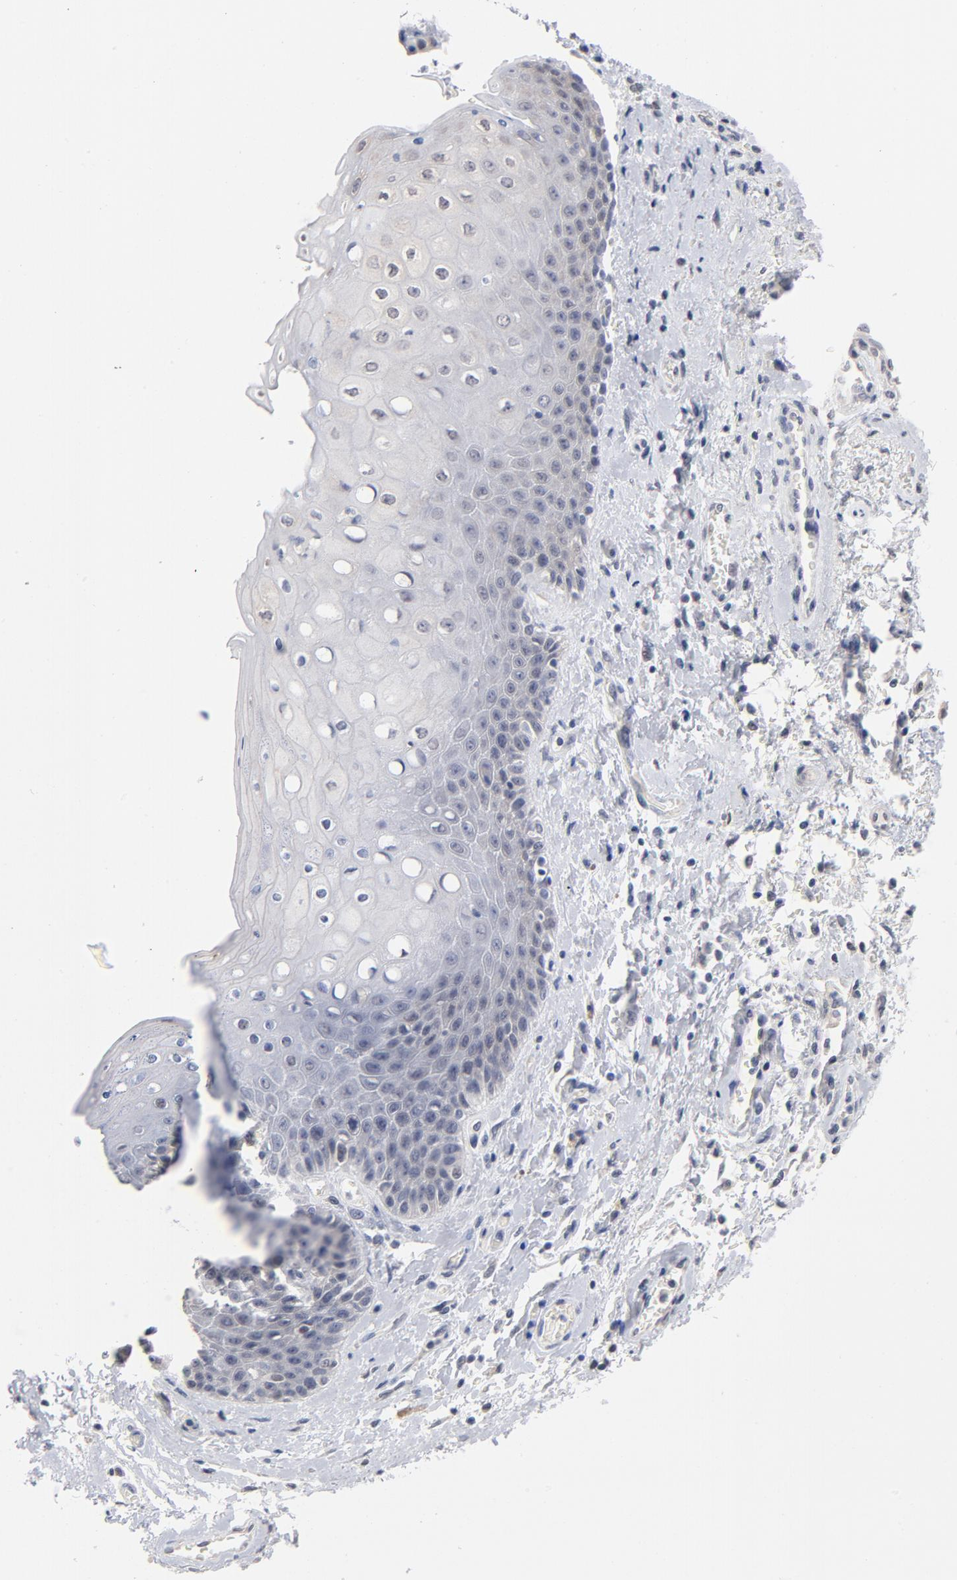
{"staining": {"intensity": "weak", "quantity": "<25%", "location": "cytoplasmic/membranous,nuclear"}, "tissue": "skin", "cell_type": "Epidermal cells", "image_type": "normal", "snomed": [{"axis": "morphology", "description": "Normal tissue, NOS"}, {"axis": "topography", "description": "Anal"}], "caption": "This micrograph is of unremarkable skin stained with immunohistochemistry to label a protein in brown with the nuclei are counter-stained blue. There is no expression in epidermal cells.", "gene": "RBM3", "patient": {"sex": "female", "age": 46}}